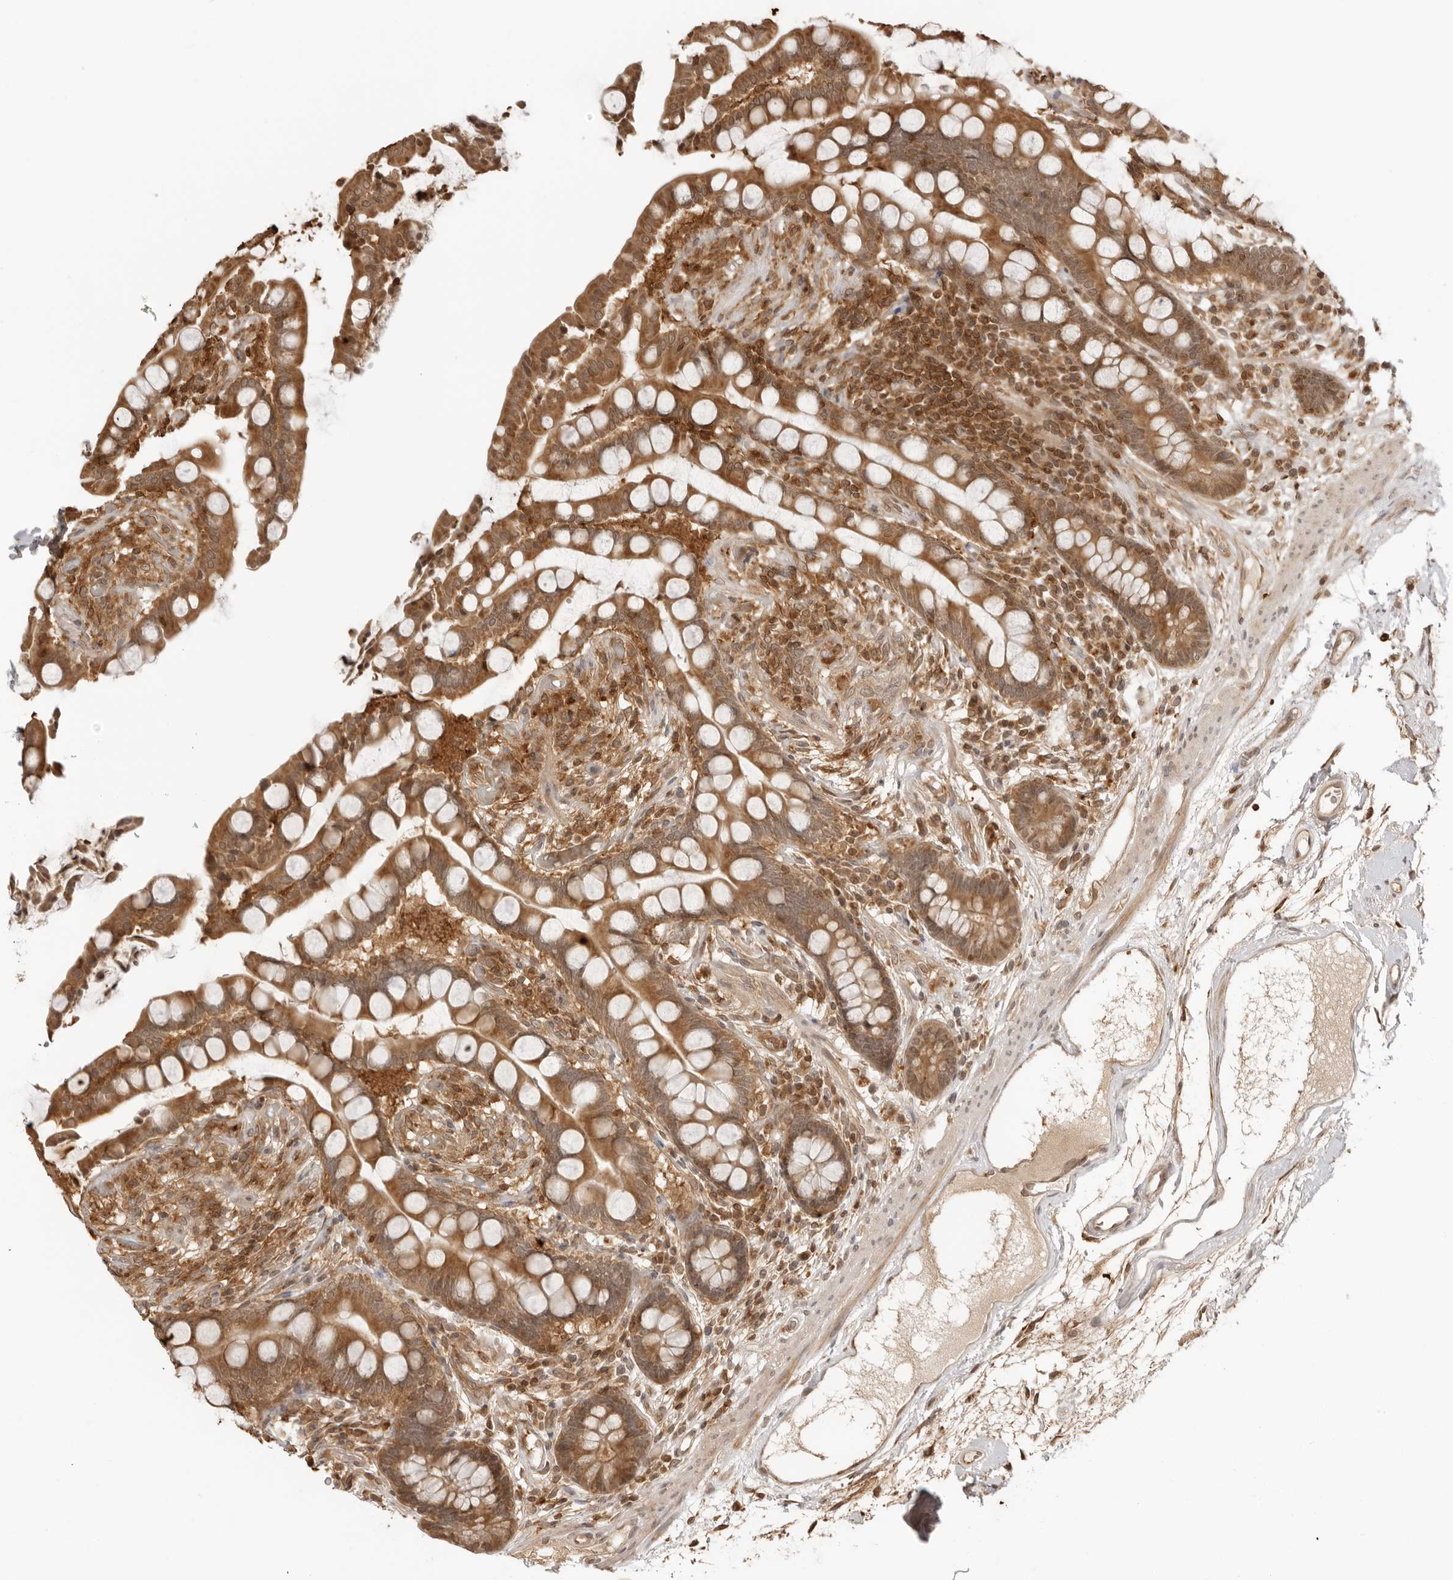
{"staining": {"intensity": "moderate", "quantity": ">75%", "location": "cytoplasmic/membranous"}, "tissue": "colon", "cell_type": "Endothelial cells", "image_type": "normal", "snomed": [{"axis": "morphology", "description": "Normal tissue, NOS"}, {"axis": "topography", "description": "Colon"}], "caption": "IHC (DAB (3,3'-diaminobenzidine)) staining of normal colon demonstrates moderate cytoplasmic/membranous protein expression in approximately >75% of endothelial cells. (Stains: DAB in brown, nuclei in blue, Microscopy: brightfield microscopy at high magnification).", "gene": "IKBKE", "patient": {"sex": "male", "age": 73}}